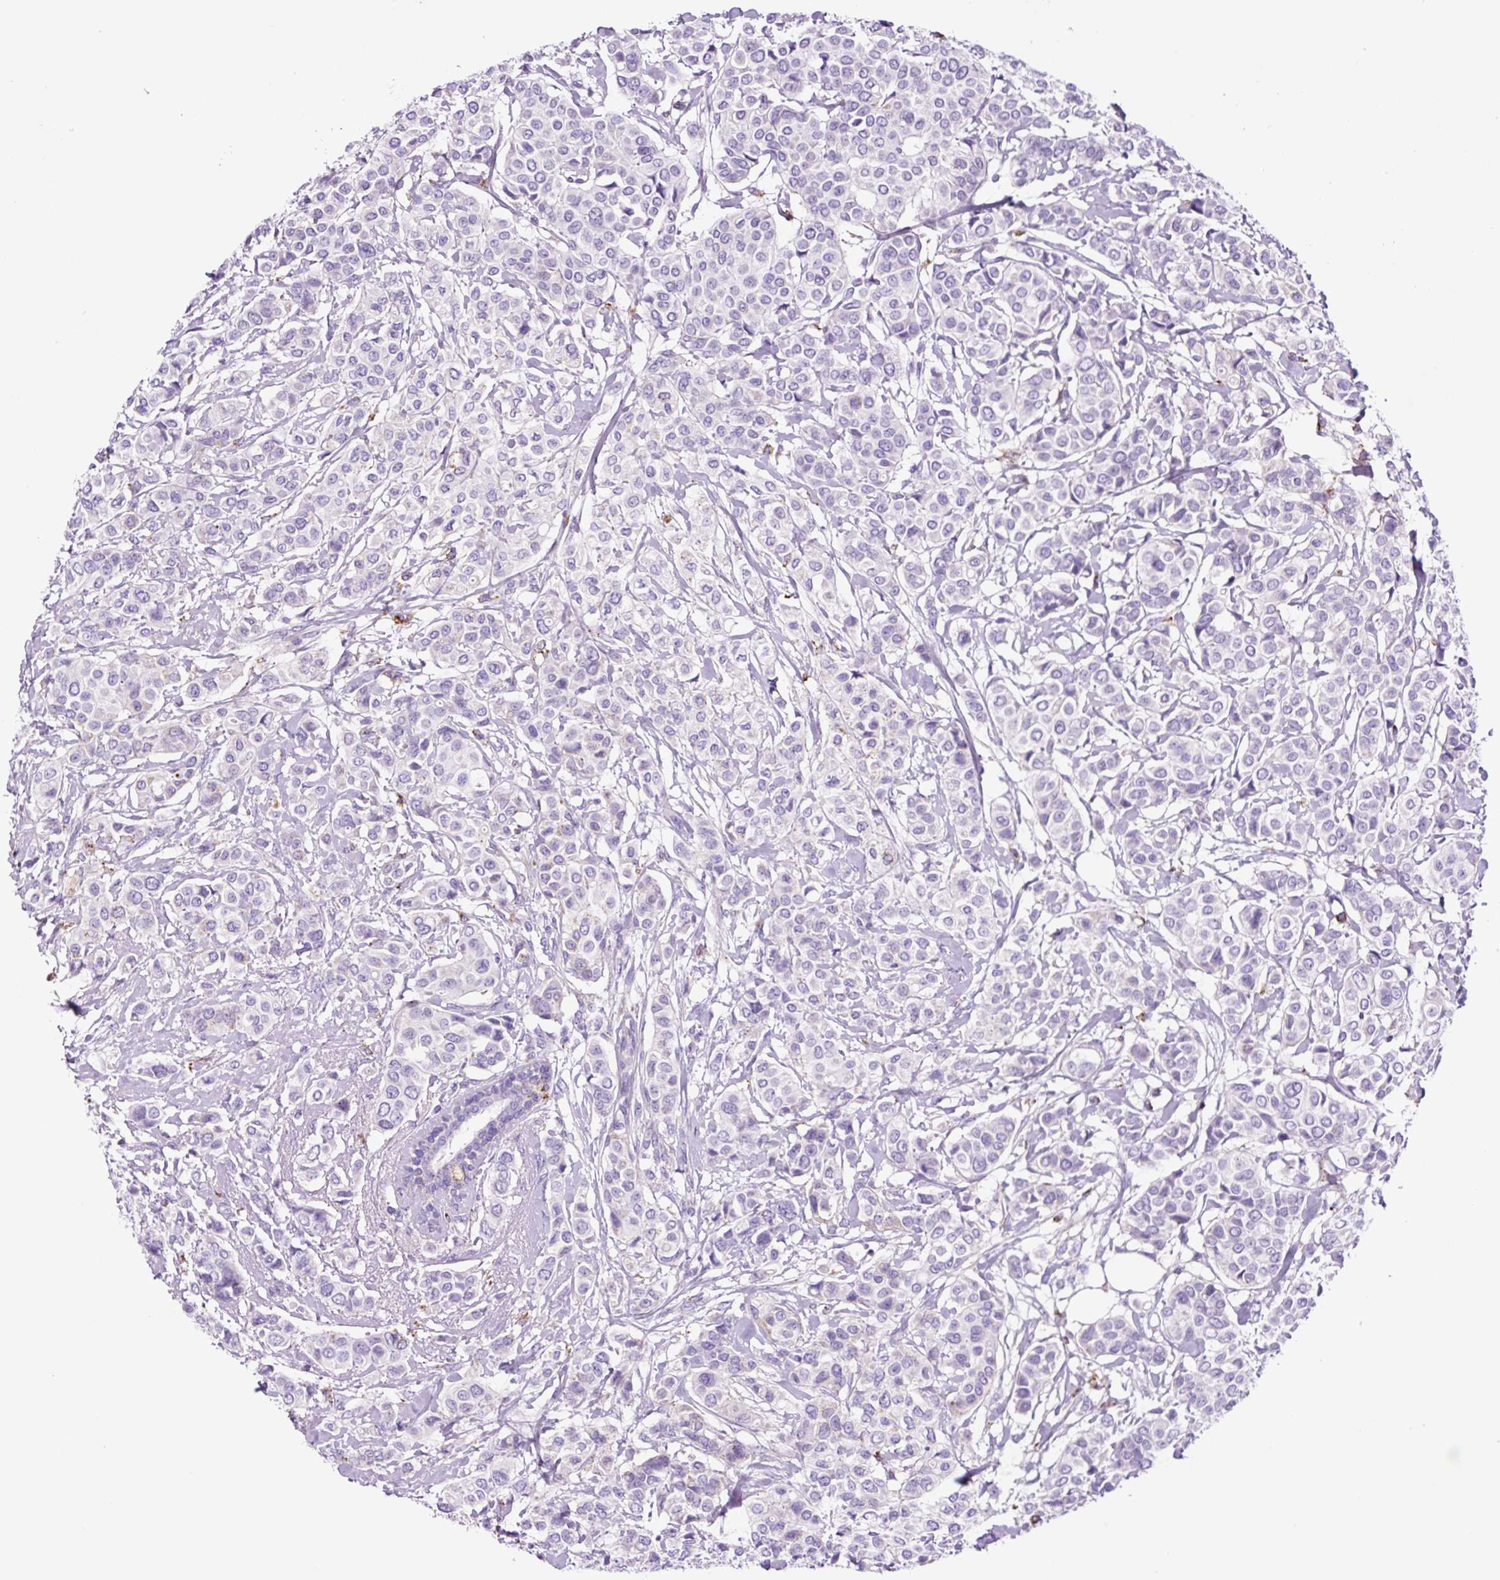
{"staining": {"intensity": "negative", "quantity": "none", "location": "none"}, "tissue": "breast cancer", "cell_type": "Tumor cells", "image_type": "cancer", "snomed": [{"axis": "morphology", "description": "Lobular carcinoma"}, {"axis": "topography", "description": "Breast"}], "caption": "Micrograph shows no significant protein staining in tumor cells of breast lobular carcinoma. (DAB (3,3'-diaminobenzidine) immunohistochemistry visualized using brightfield microscopy, high magnification).", "gene": "LCN10", "patient": {"sex": "female", "age": 51}}